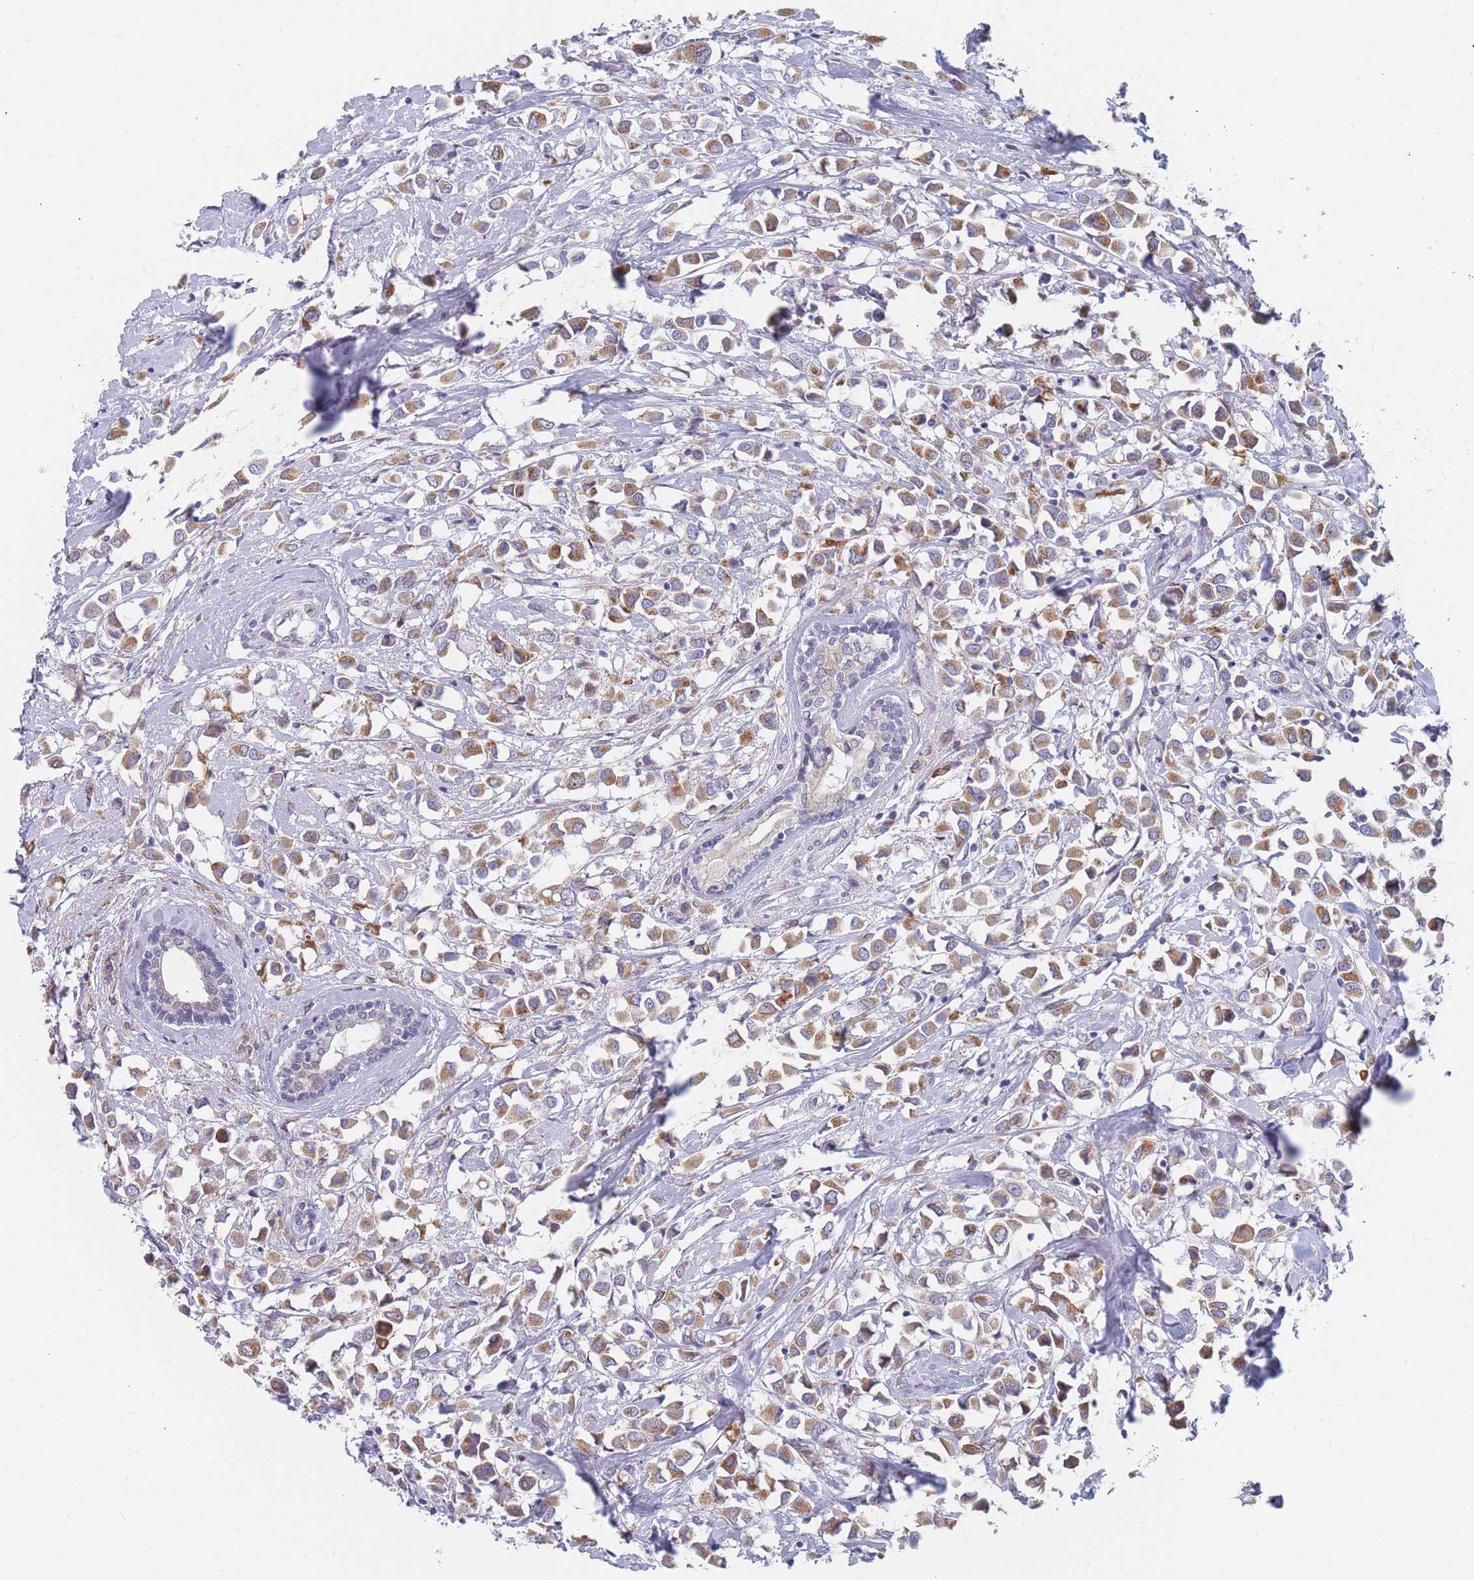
{"staining": {"intensity": "moderate", "quantity": ">75%", "location": "cytoplasmic/membranous"}, "tissue": "breast cancer", "cell_type": "Tumor cells", "image_type": "cancer", "snomed": [{"axis": "morphology", "description": "Duct carcinoma"}, {"axis": "topography", "description": "Breast"}], "caption": "About >75% of tumor cells in human intraductal carcinoma (breast) exhibit moderate cytoplasmic/membranous protein positivity as visualized by brown immunohistochemical staining.", "gene": "TMED10", "patient": {"sex": "female", "age": 61}}